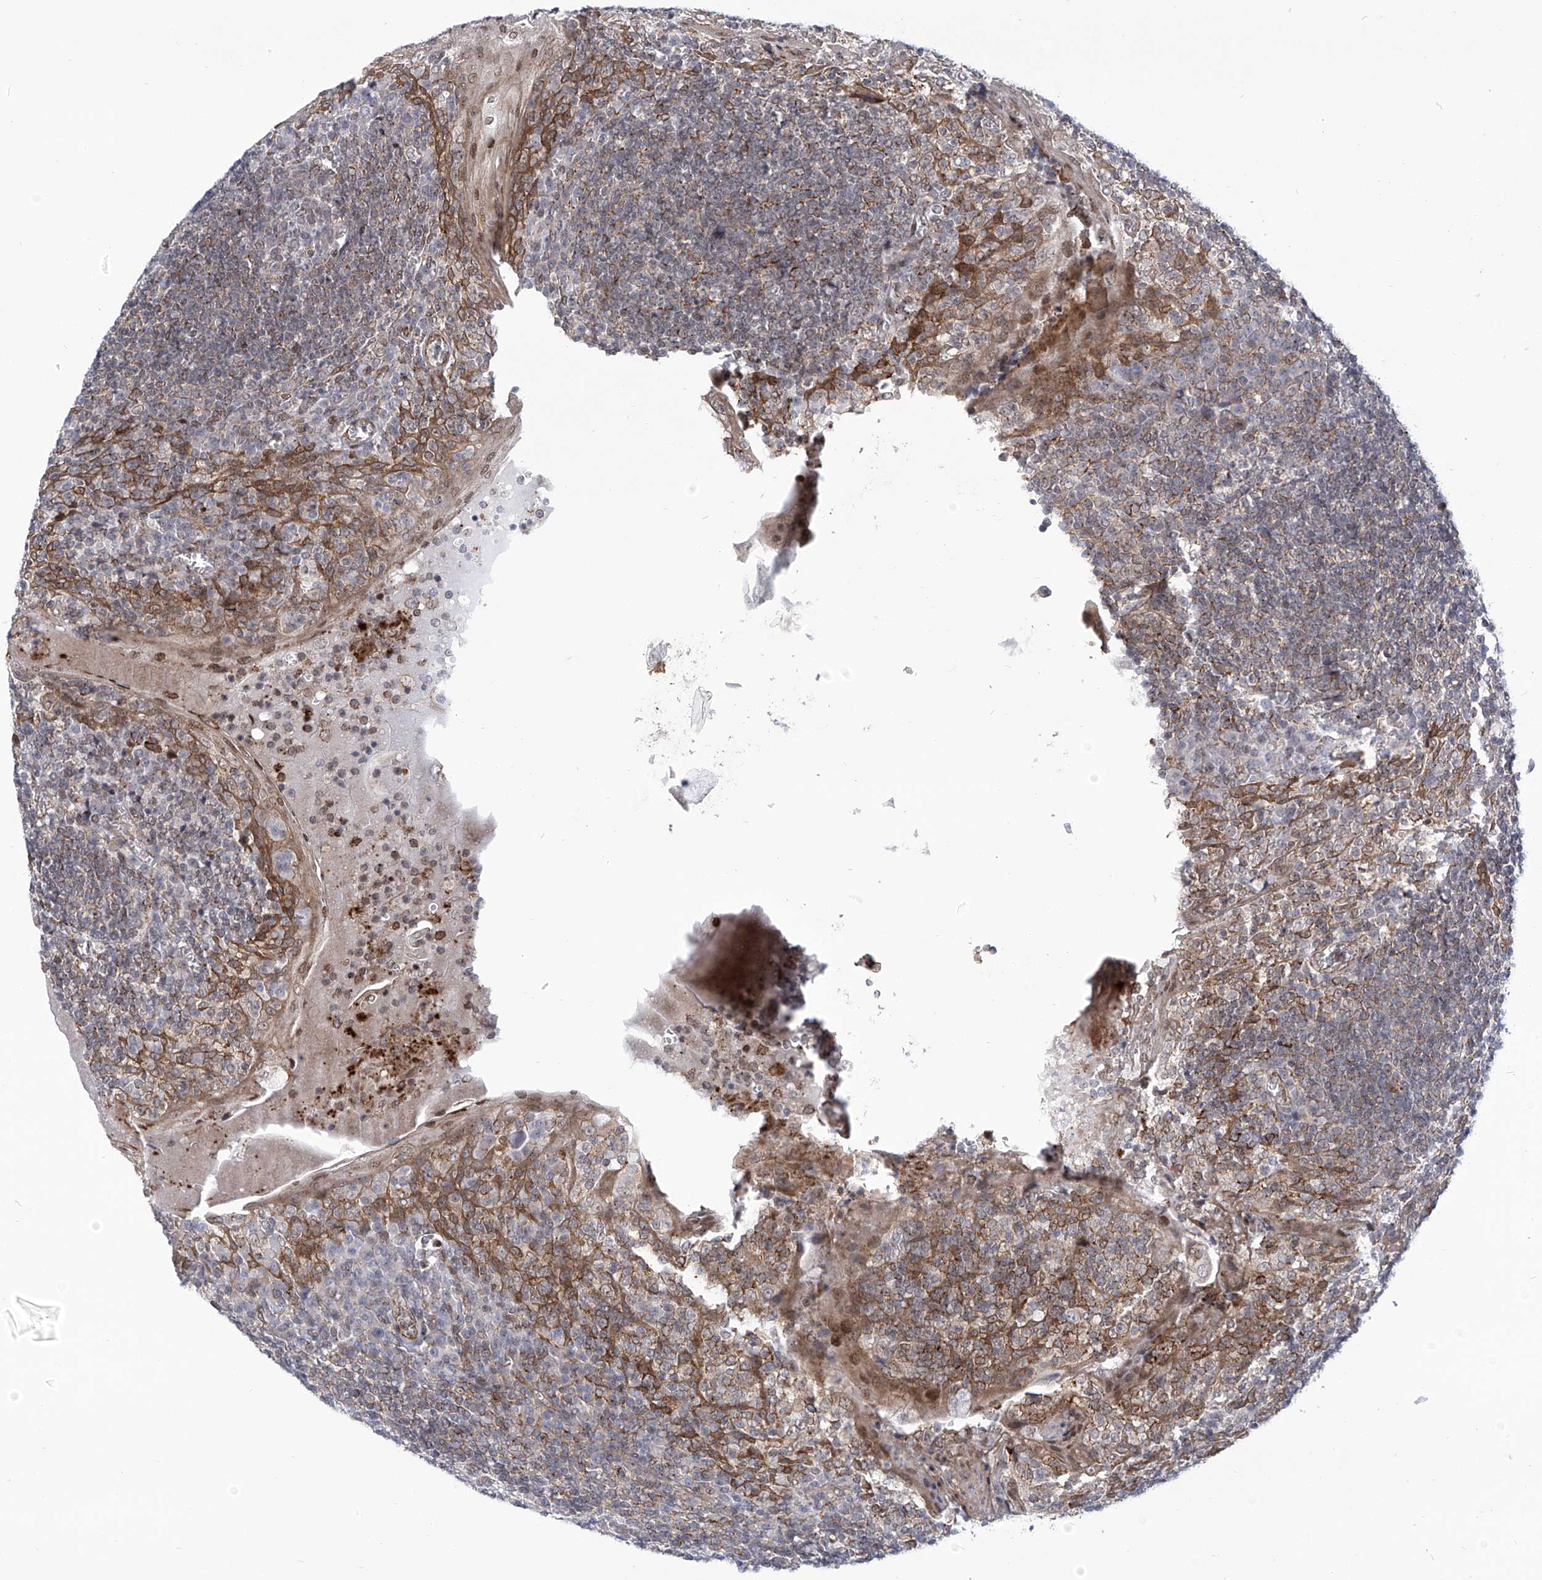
{"staining": {"intensity": "negative", "quantity": "none", "location": "none"}, "tissue": "tonsil", "cell_type": "Germinal center cells", "image_type": "normal", "snomed": [{"axis": "morphology", "description": "Normal tissue, NOS"}, {"axis": "topography", "description": "Tonsil"}], "caption": "This is an immunohistochemistry micrograph of benign human tonsil. There is no staining in germinal center cells.", "gene": "CEP290", "patient": {"sex": "male", "age": 27}}